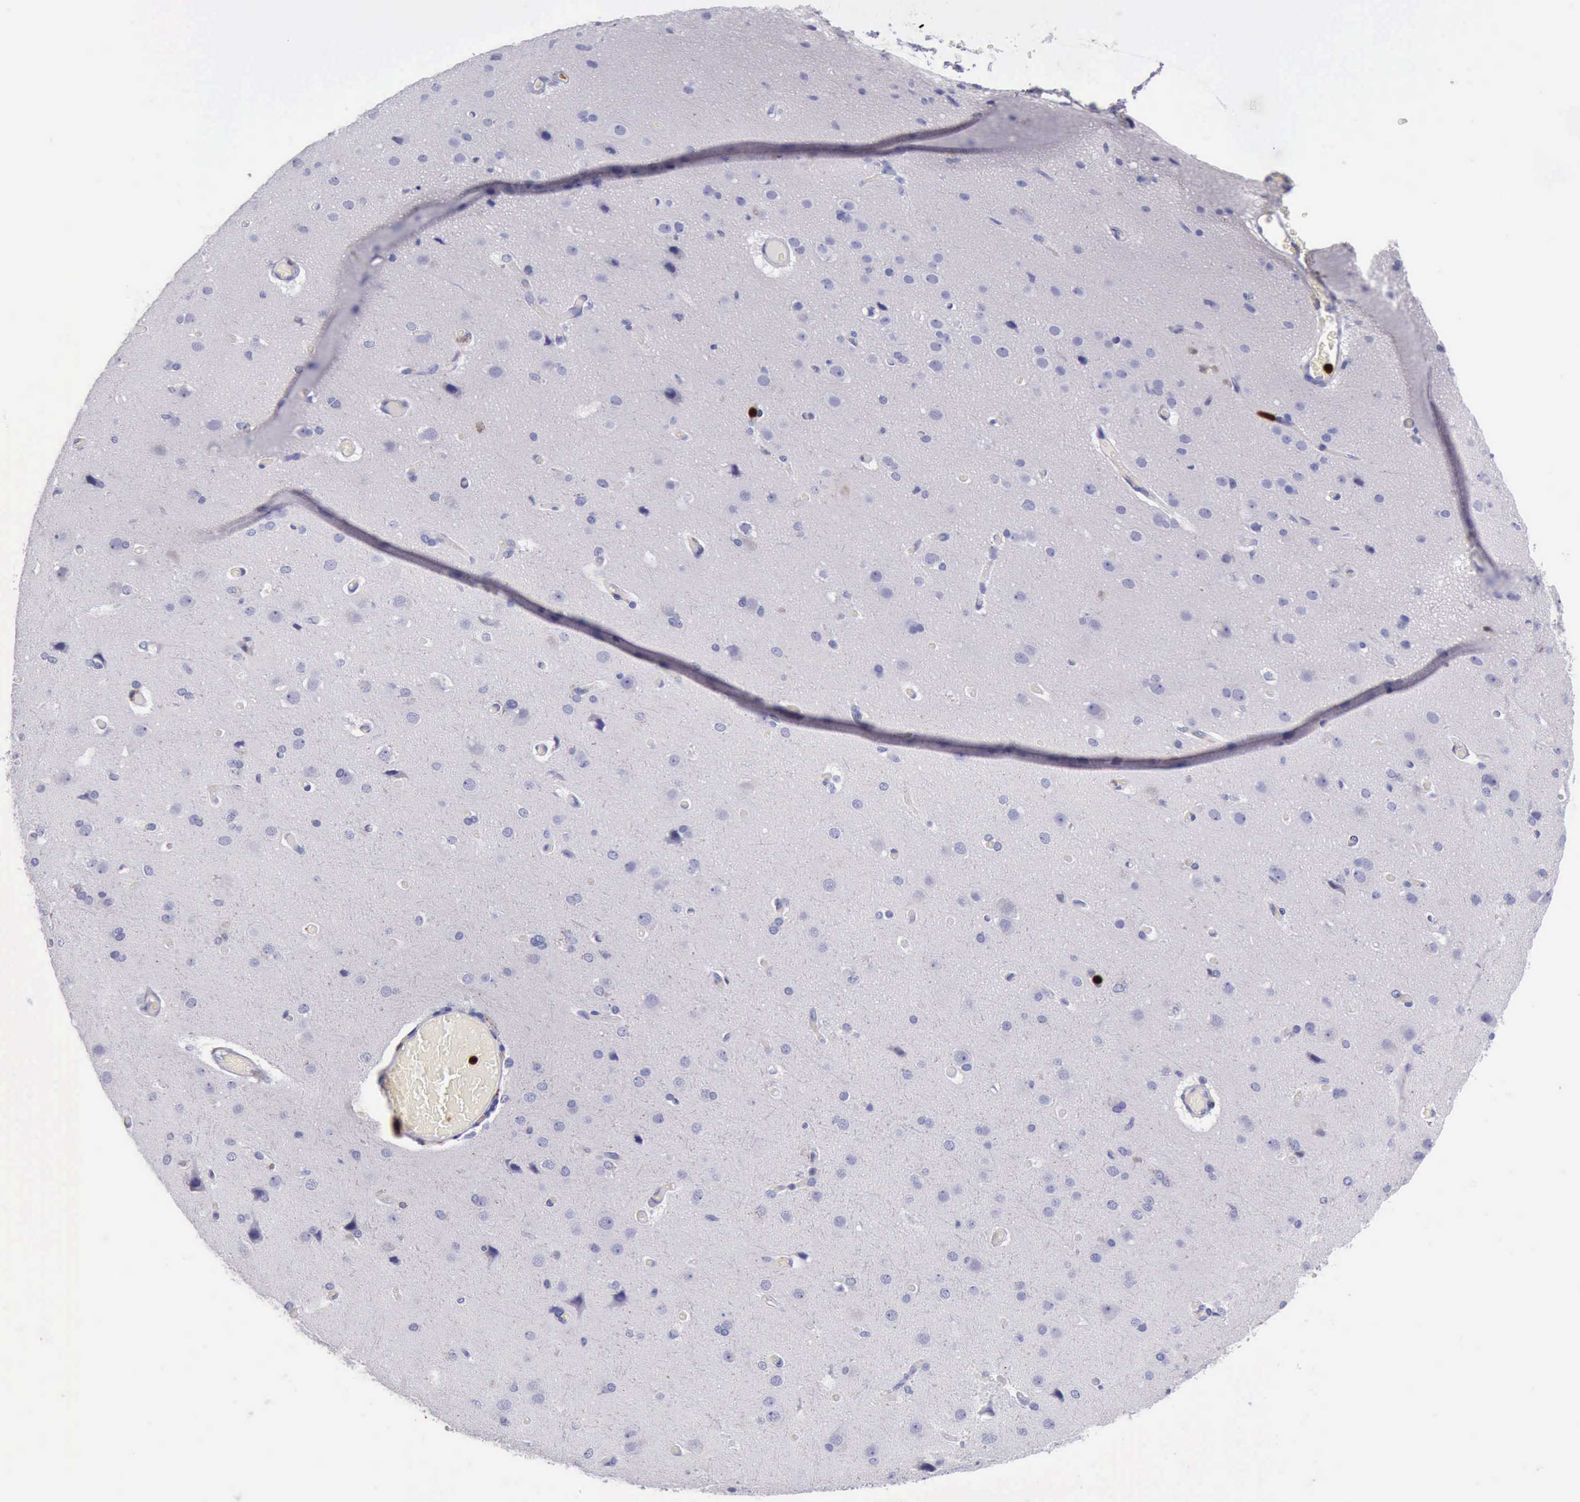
{"staining": {"intensity": "negative", "quantity": "none", "location": "none"}, "tissue": "cerebral cortex", "cell_type": "Endothelial cells", "image_type": "normal", "snomed": [{"axis": "morphology", "description": "Normal tissue, NOS"}, {"axis": "morphology", "description": "Glioma, malignant, High grade"}, {"axis": "topography", "description": "Cerebral cortex"}], "caption": "Endothelial cells show no significant positivity in benign cerebral cortex.", "gene": "CSTA", "patient": {"sex": "male", "age": 77}}